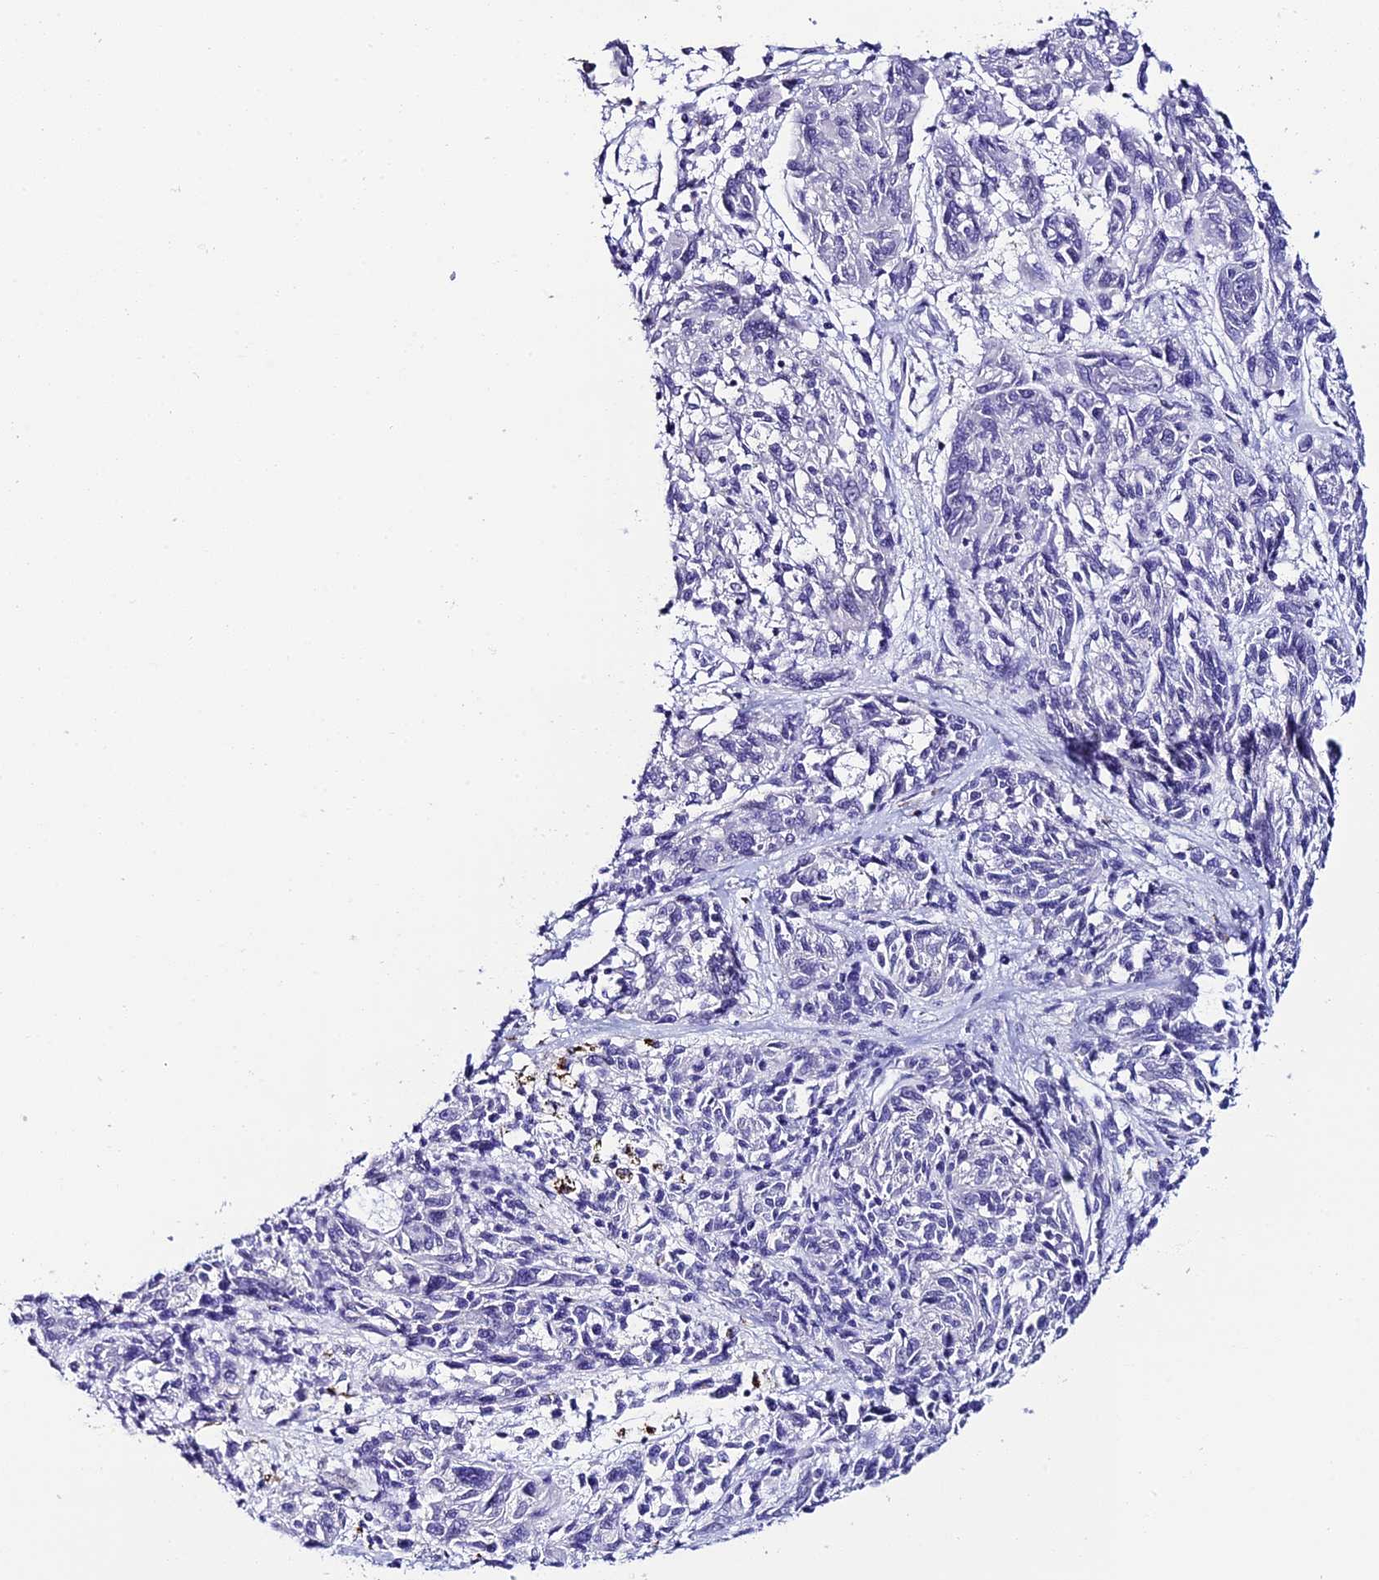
{"staining": {"intensity": "negative", "quantity": "none", "location": "none"}, "tissue": "melanoma", "cell_type": "Tumor cells", "image_type": "cancer", "snomed": [{"axis": "morphology", "description": "Malignant melanoma, NOS"}, {"axis": "topography", "description": "Skin"}], "caption": "A histopathology image of human melanoma is negative for staining in tumor cells. The staining was performed using DAB (3,3'-diaminobenzidine) to visualize the protein expression in brown, while the nuclei were stained in blue with hematoxylin (Magnification: 20x).", "gene": "RASGEF1B", "patient": {"sex": "male", "age": 53}}